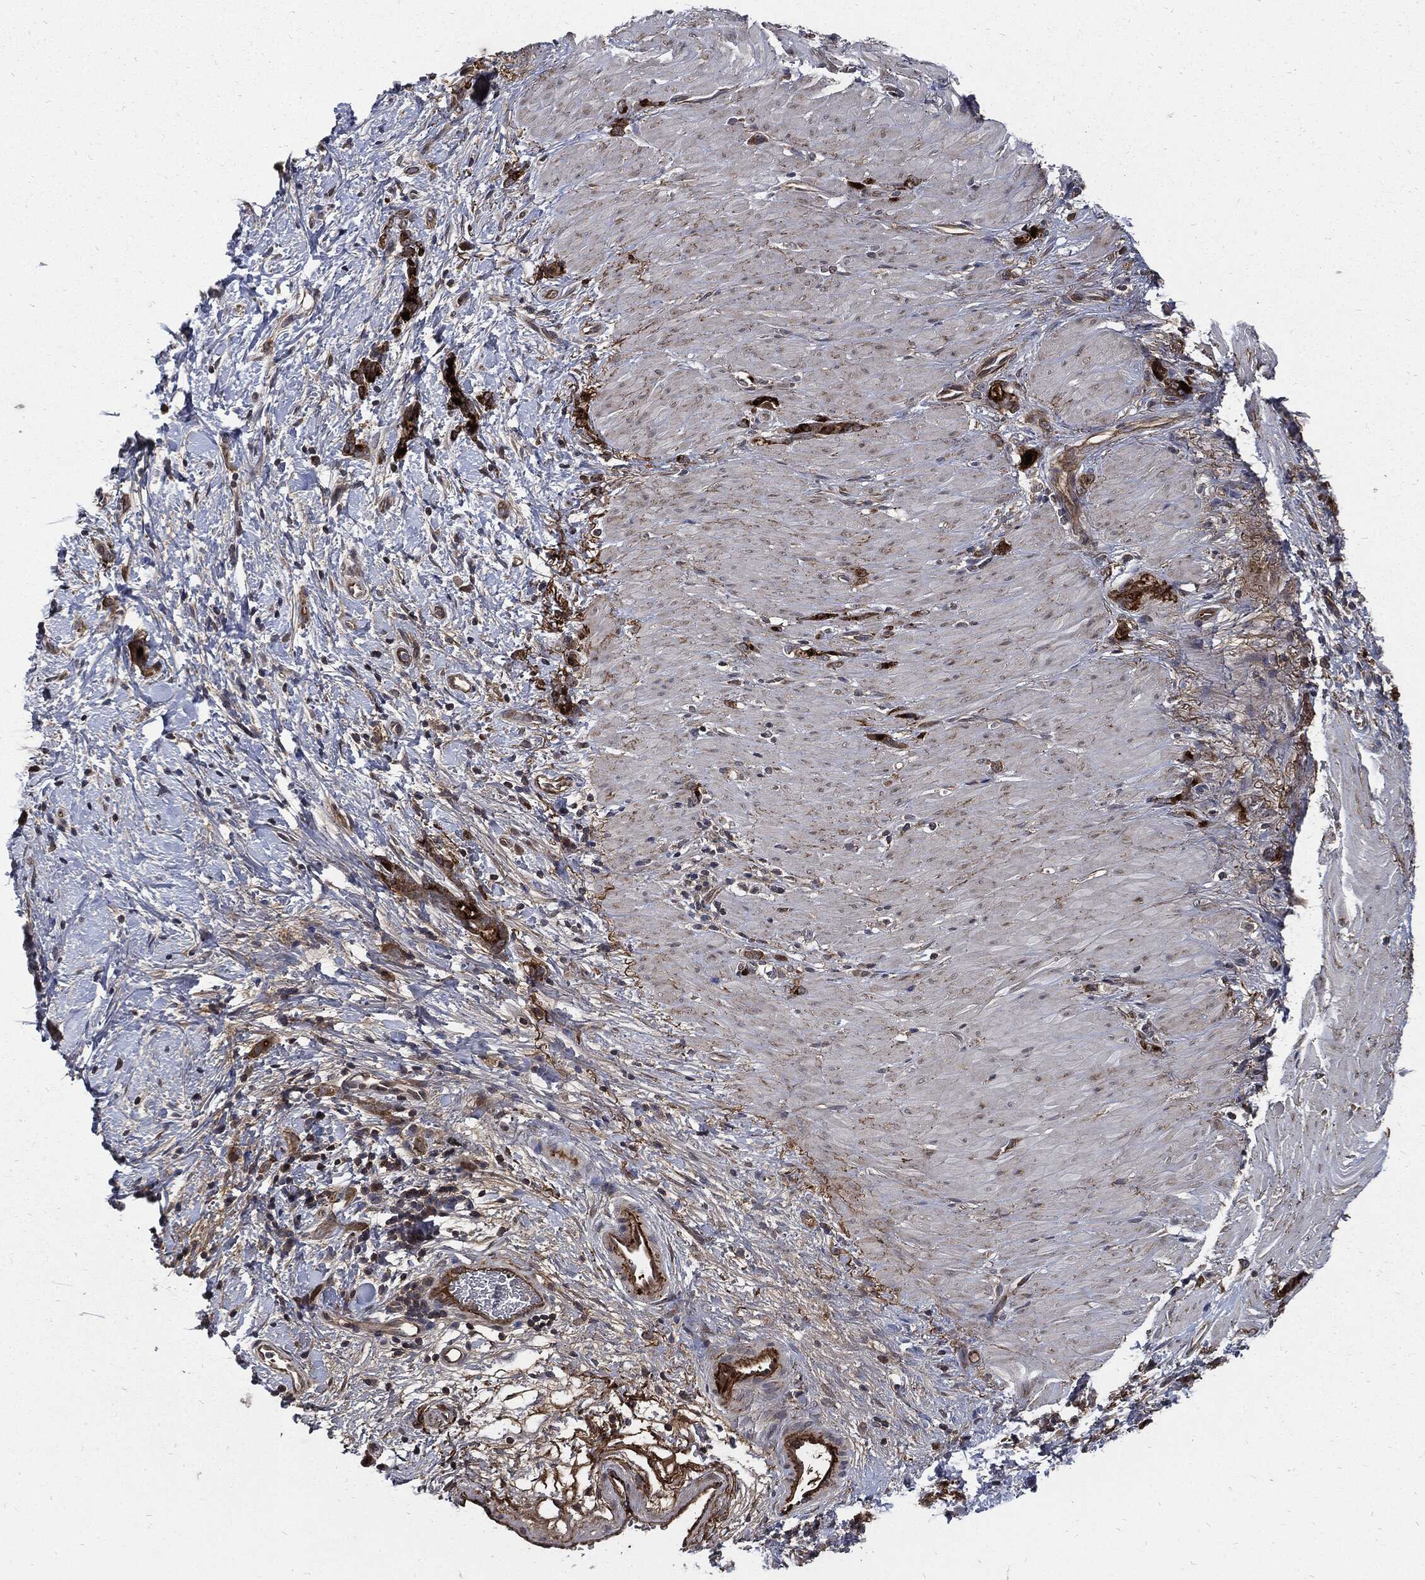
{"staining": {"intensity": "strong", "quantity": "25%-75%", "location": "cytoplasmic/membranous"}, "tissue": "stomach cancer", "cell_type": "Tumor cells", "image_type": "cancer", "snomed": [{"axis": "morphology", "description": "Normal tissue, NOS"}, {"axis": "morphology", "description": "Adenocarcinoma, NOS"}, {"axis": "topography", "description": "Stomach"}], "caption": "The image reveals a brown stain indicating the presence of a protein in the cytoplasmic/membranous of tumor cells in stomach cancer.", "gene": "CLU", "patient": {"sex": "male", "age": 67}}